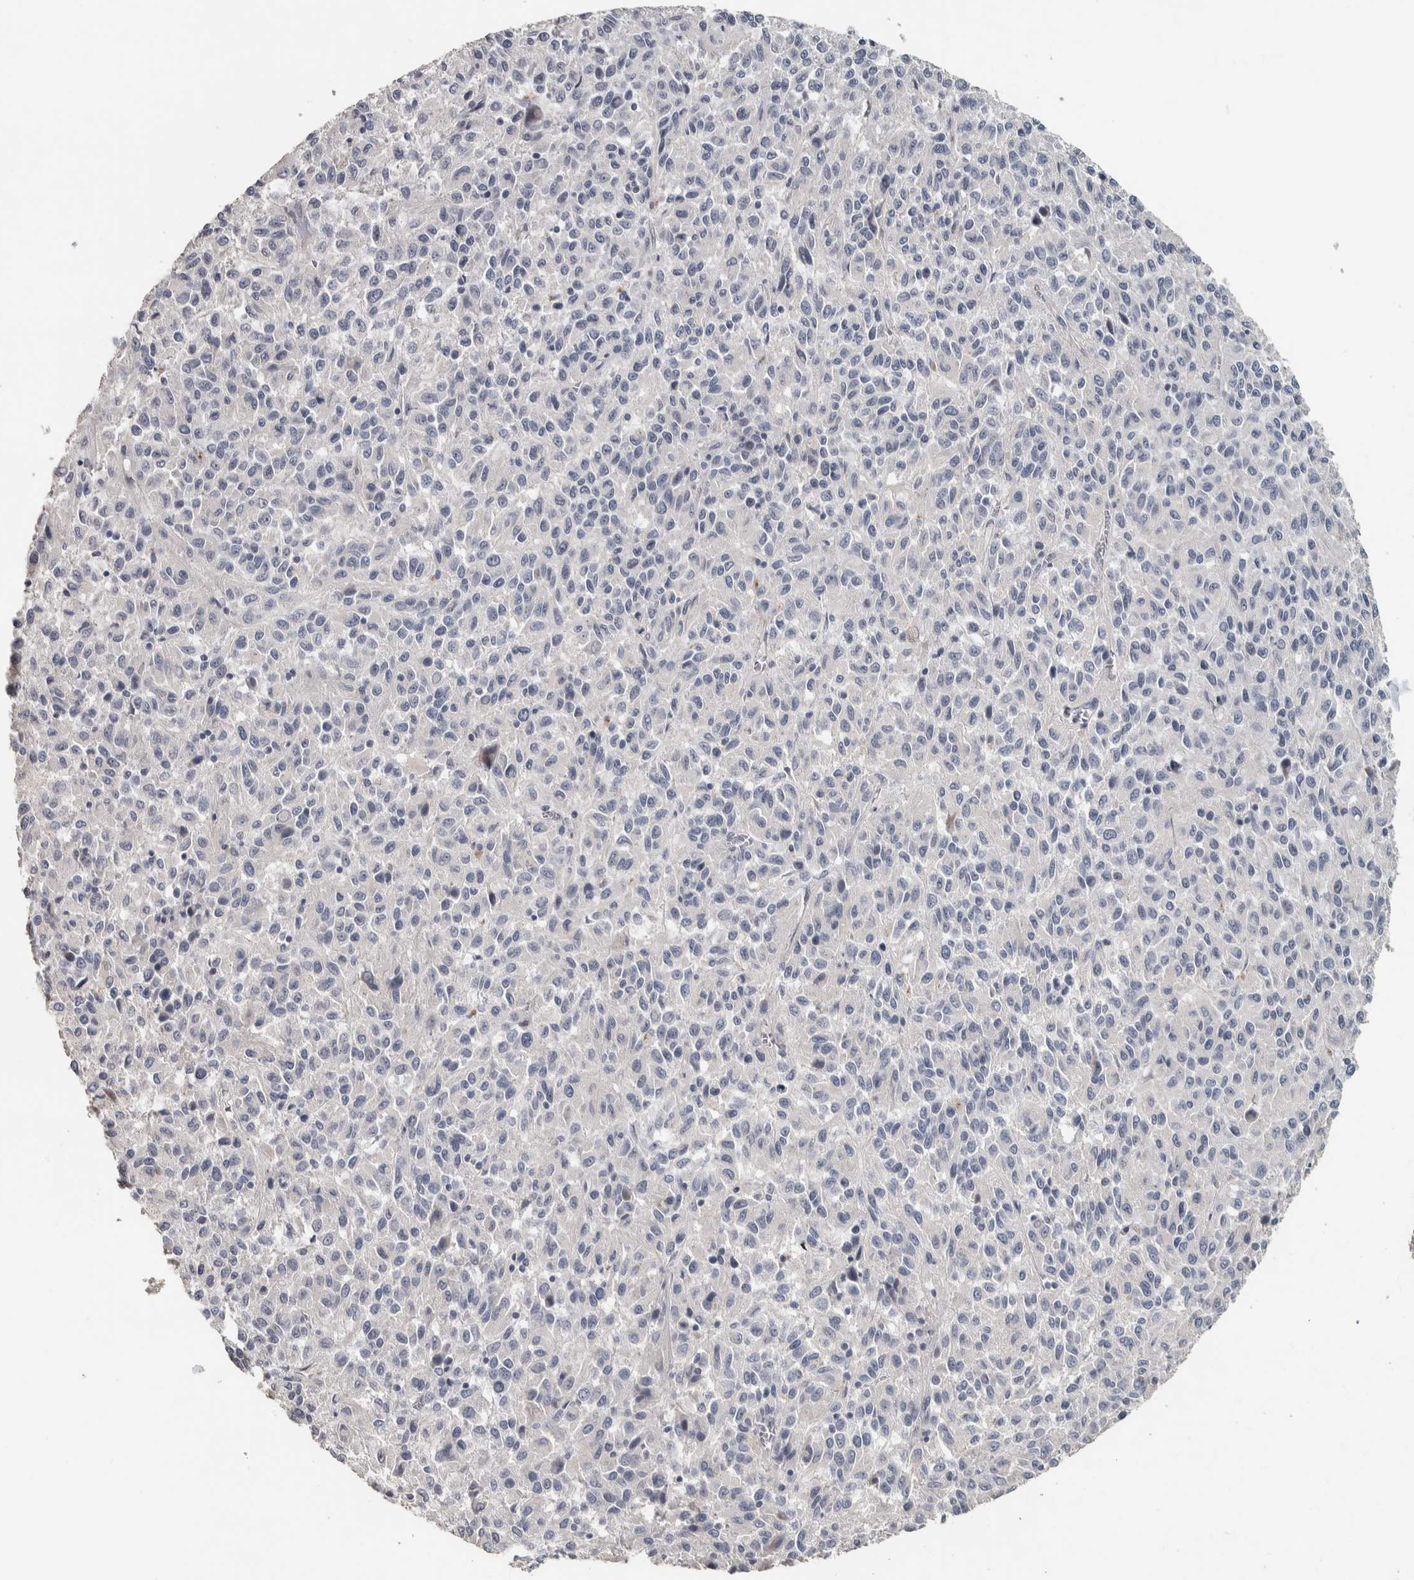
{"staining": {"intensity": "negative", "quantity": "none", "location": "none"}, "tissue": "melanoma", "cell_type": "Tumor cells", "image_type": "cancer", "snomed": [{"axis": "morphology", "description": "Malignant melanoma, Metastatic site"}, {"axis": "topography", "description": "Lung"}], "caption": "A high-resolution histopathology image shows IHC staining of malignant melanoma (metastatic site), which shows no significant staining in tumor cells.", "gene": "NECAB1", "patient": {"sex": "male", "age": 64}}